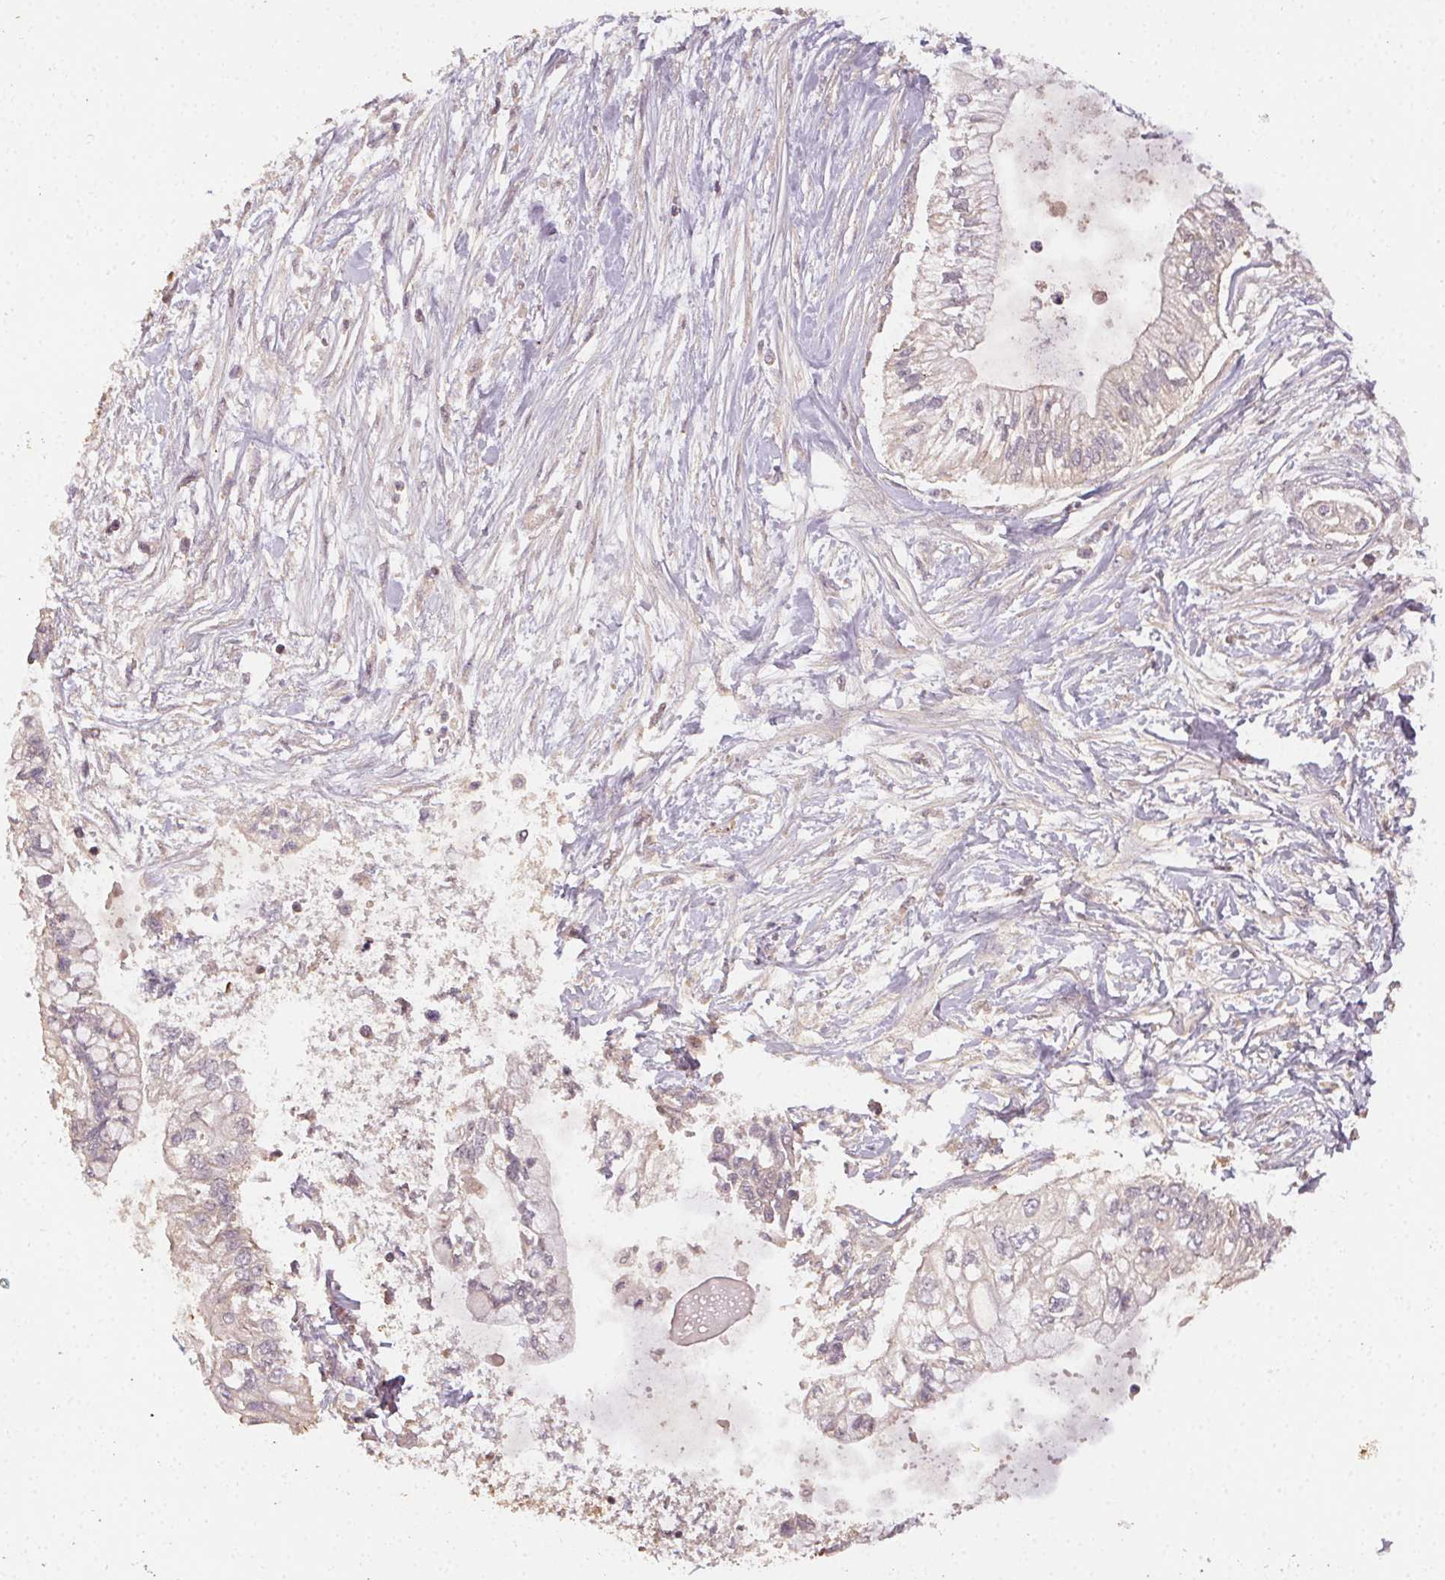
{"staining": {"intensity": "negative", "quantity": "none", "location": "none"}, "tissue": "pancreatic cancer", "cell_type": "Tumor cells", "image_type": "cancer", "snomed": [{"axis": "morphology", "description": "Adenocarcinoma, NOS"}, {"axis": "topography", "description": "Pancreas"}], "caption": "Immunohistochemical staining of human adenocarcinoma (pancreatic) displays no significant expression in tumor cells.", "gene": "RALA", "patient": {"sex": "female", "age": 77}}